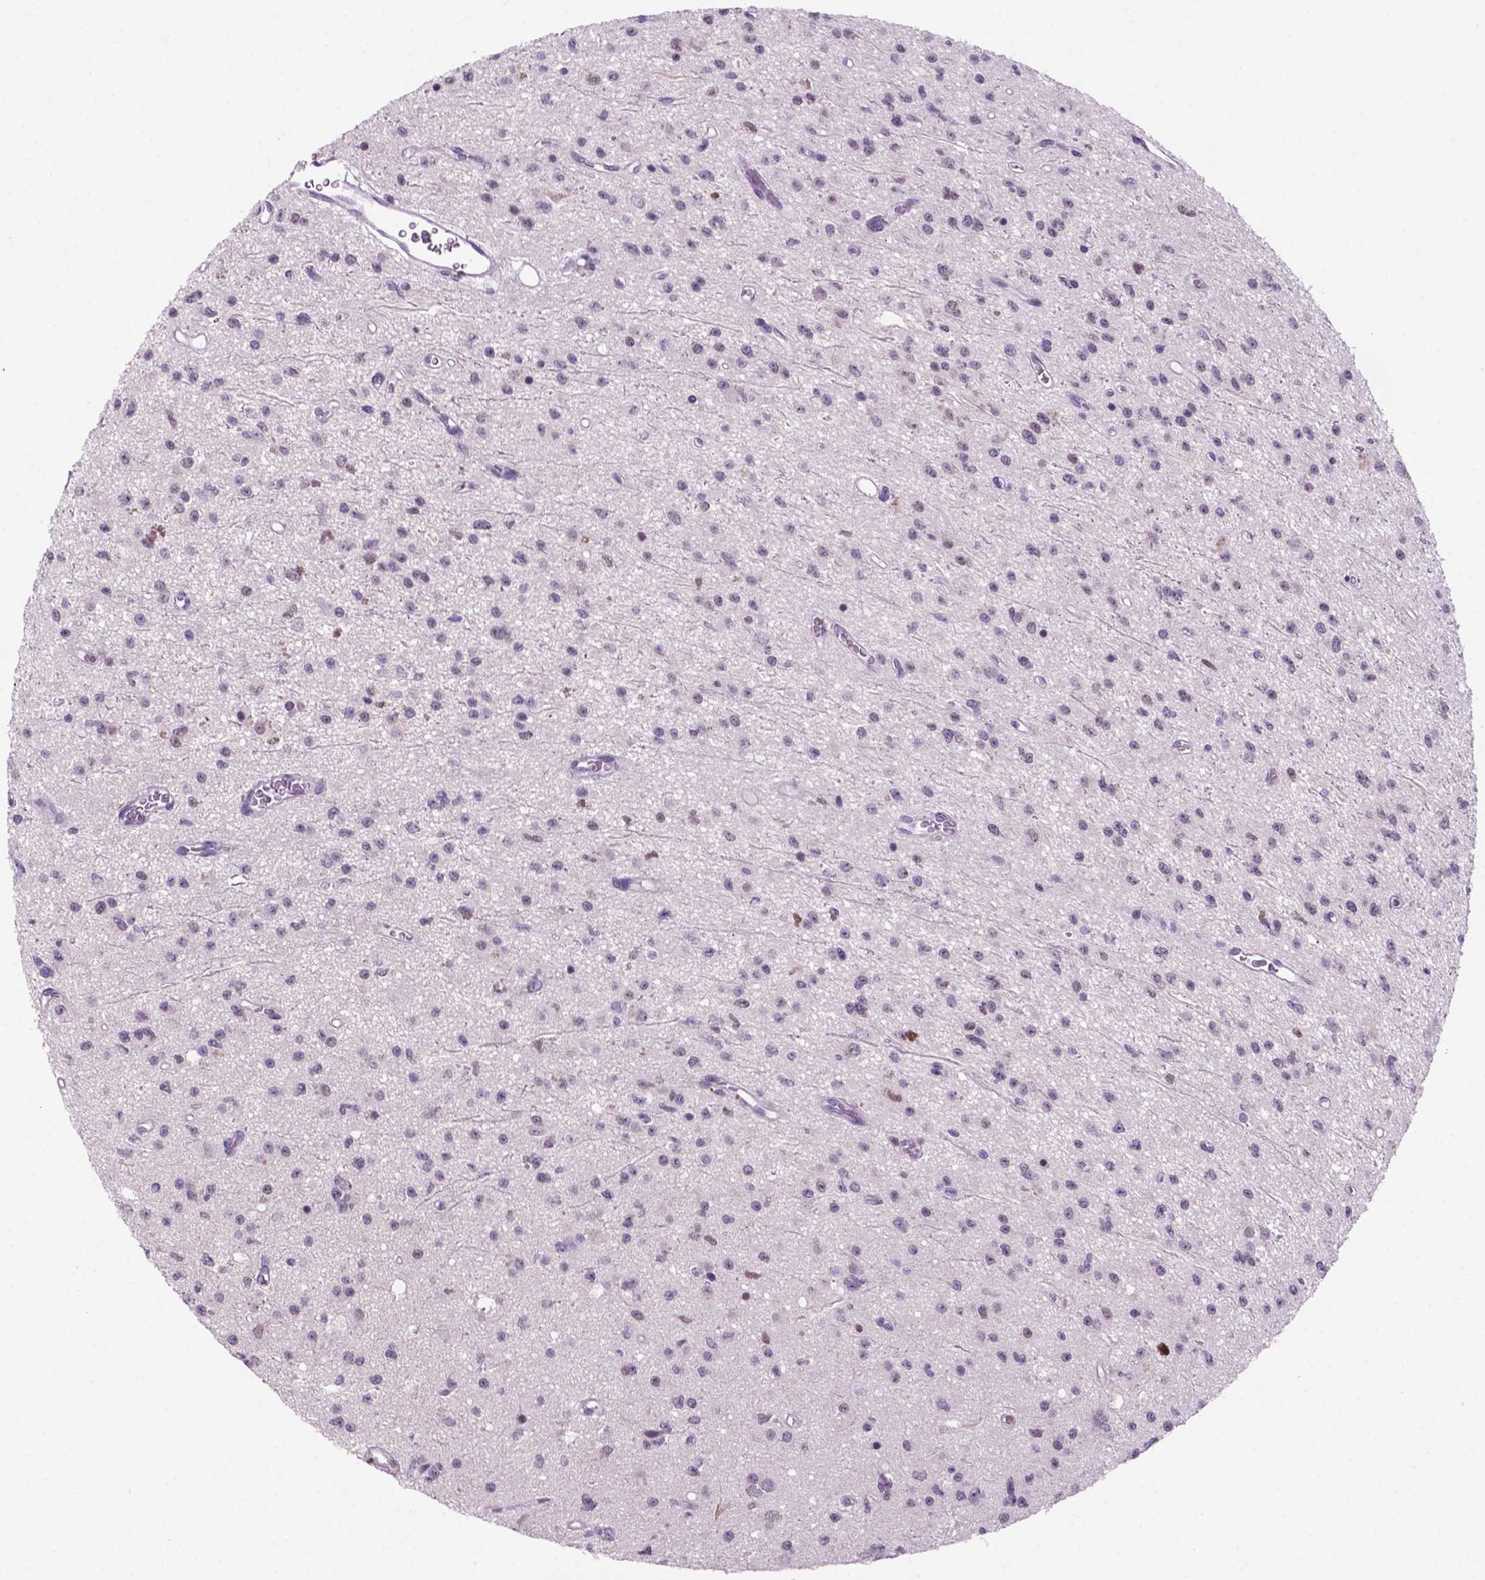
{"staining": {"intensity": "weak", "quantity": "<25%", "location": "nuclear"}, "tissue": "glioma", "cell_type": "Tumor cells", "image_type": "cancer", "snomed": [{"axis": "morphology", "description": "Glioma, malignant, Low grade"}, {"axis": "topography", "description": "Brain"}], "caption": "Immunohistochemical staining of human glioma displays no significant positivity in tumor cells. (DAB (3,3'-diaminobenzidine) IHC, high magnification).", "gene": "NCAPH2", "patient": {"sex": "female", "age": 45}}